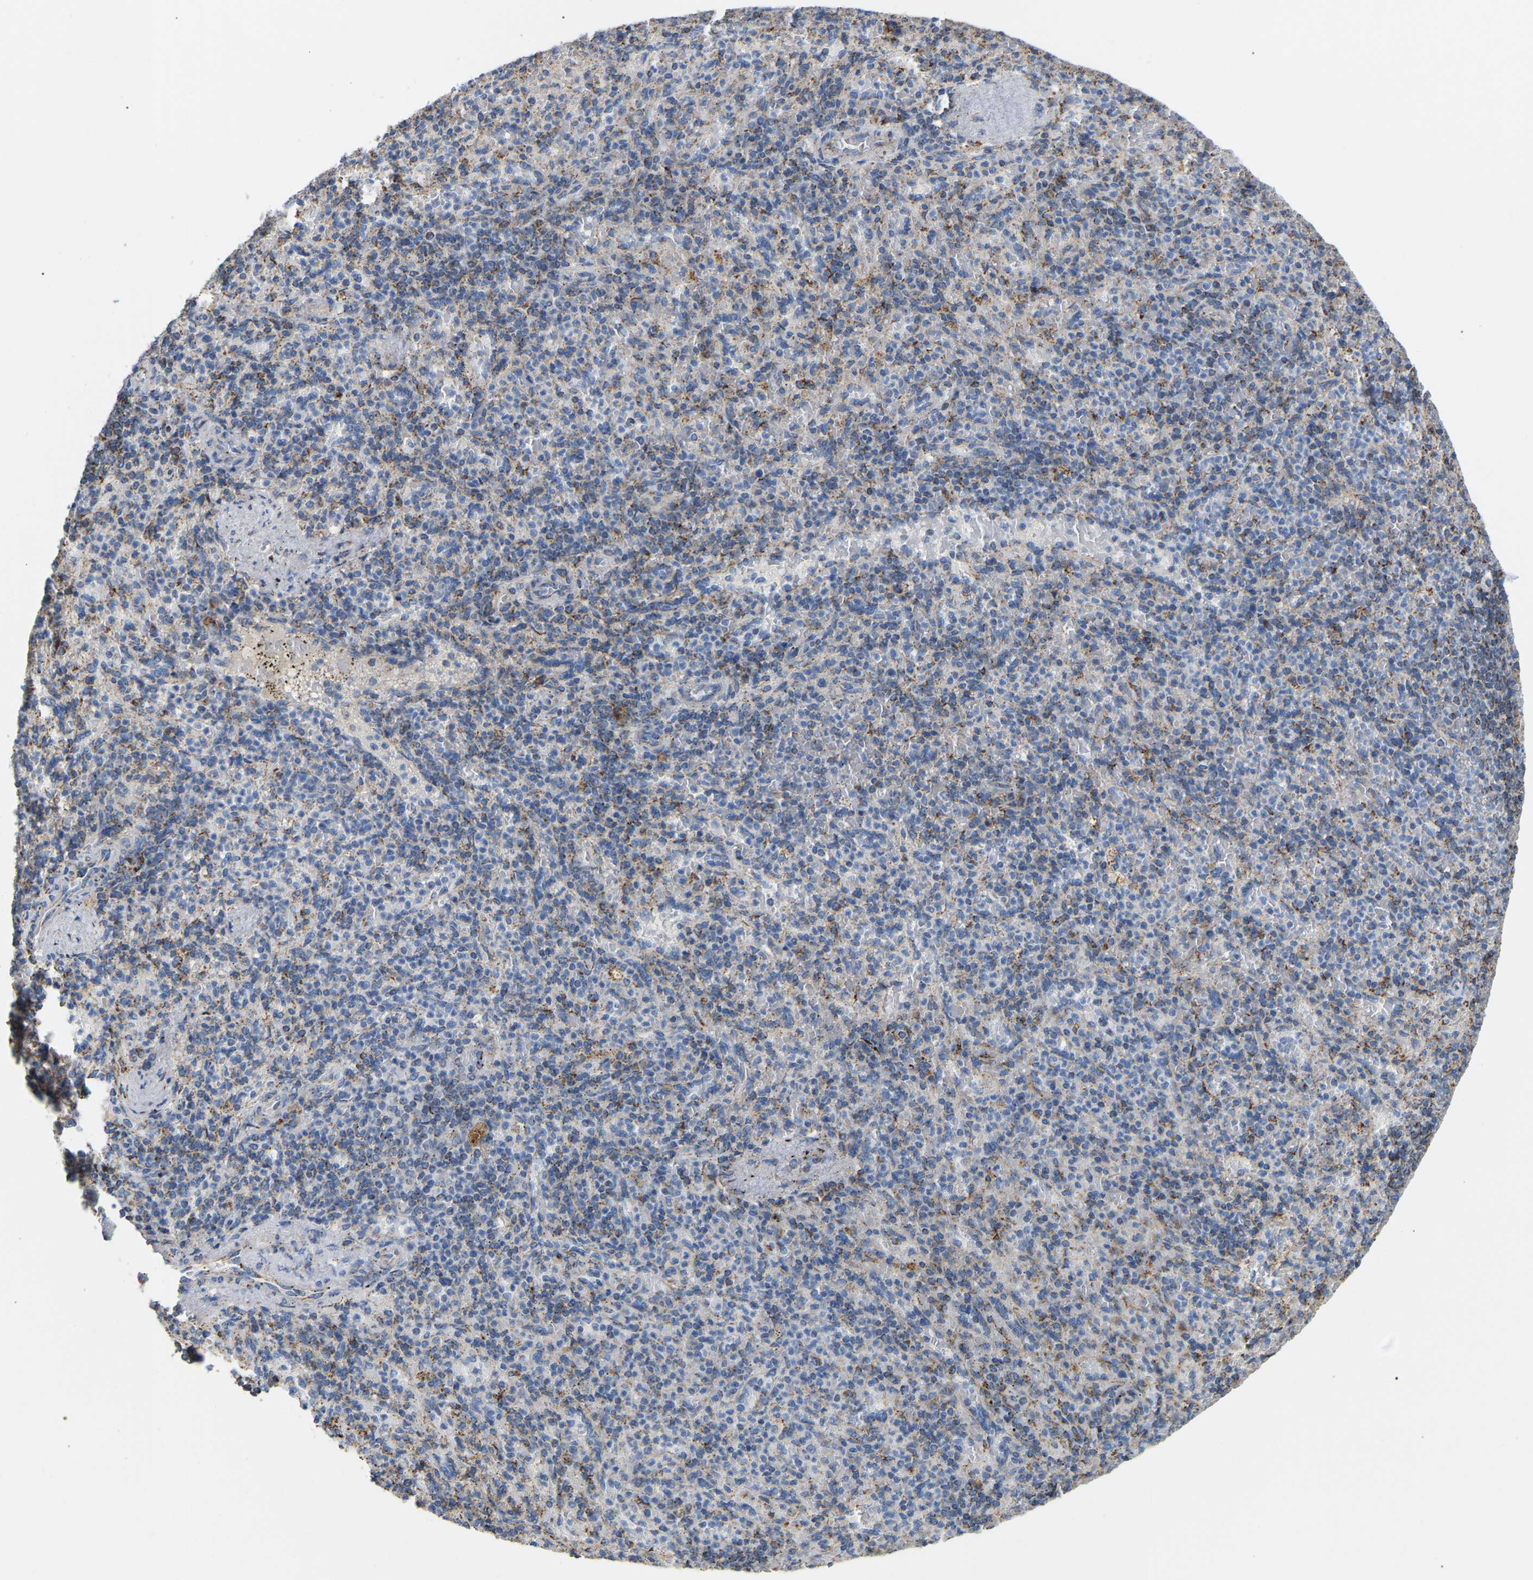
{"staining": {"intensity": "moderate", "quantity": "<25%", "location": "cytoplasmic/membranous"}, "tissue": "spleen", "cell_type": "Cells in red pulp", "image_type": "normal", "snomed": [{"axis": "morphology", "description": "Normal tissue, NOS"}, {"axis": "topography", "description": "Spleen"}], "caption": "Cells in red pulp demonstrate moderate cytoplasmic/membranous positivity in approximately <25% of cells in benign spleen.", "gene": "HIBADH", "patient": {"sex": "female", "age": 74}}